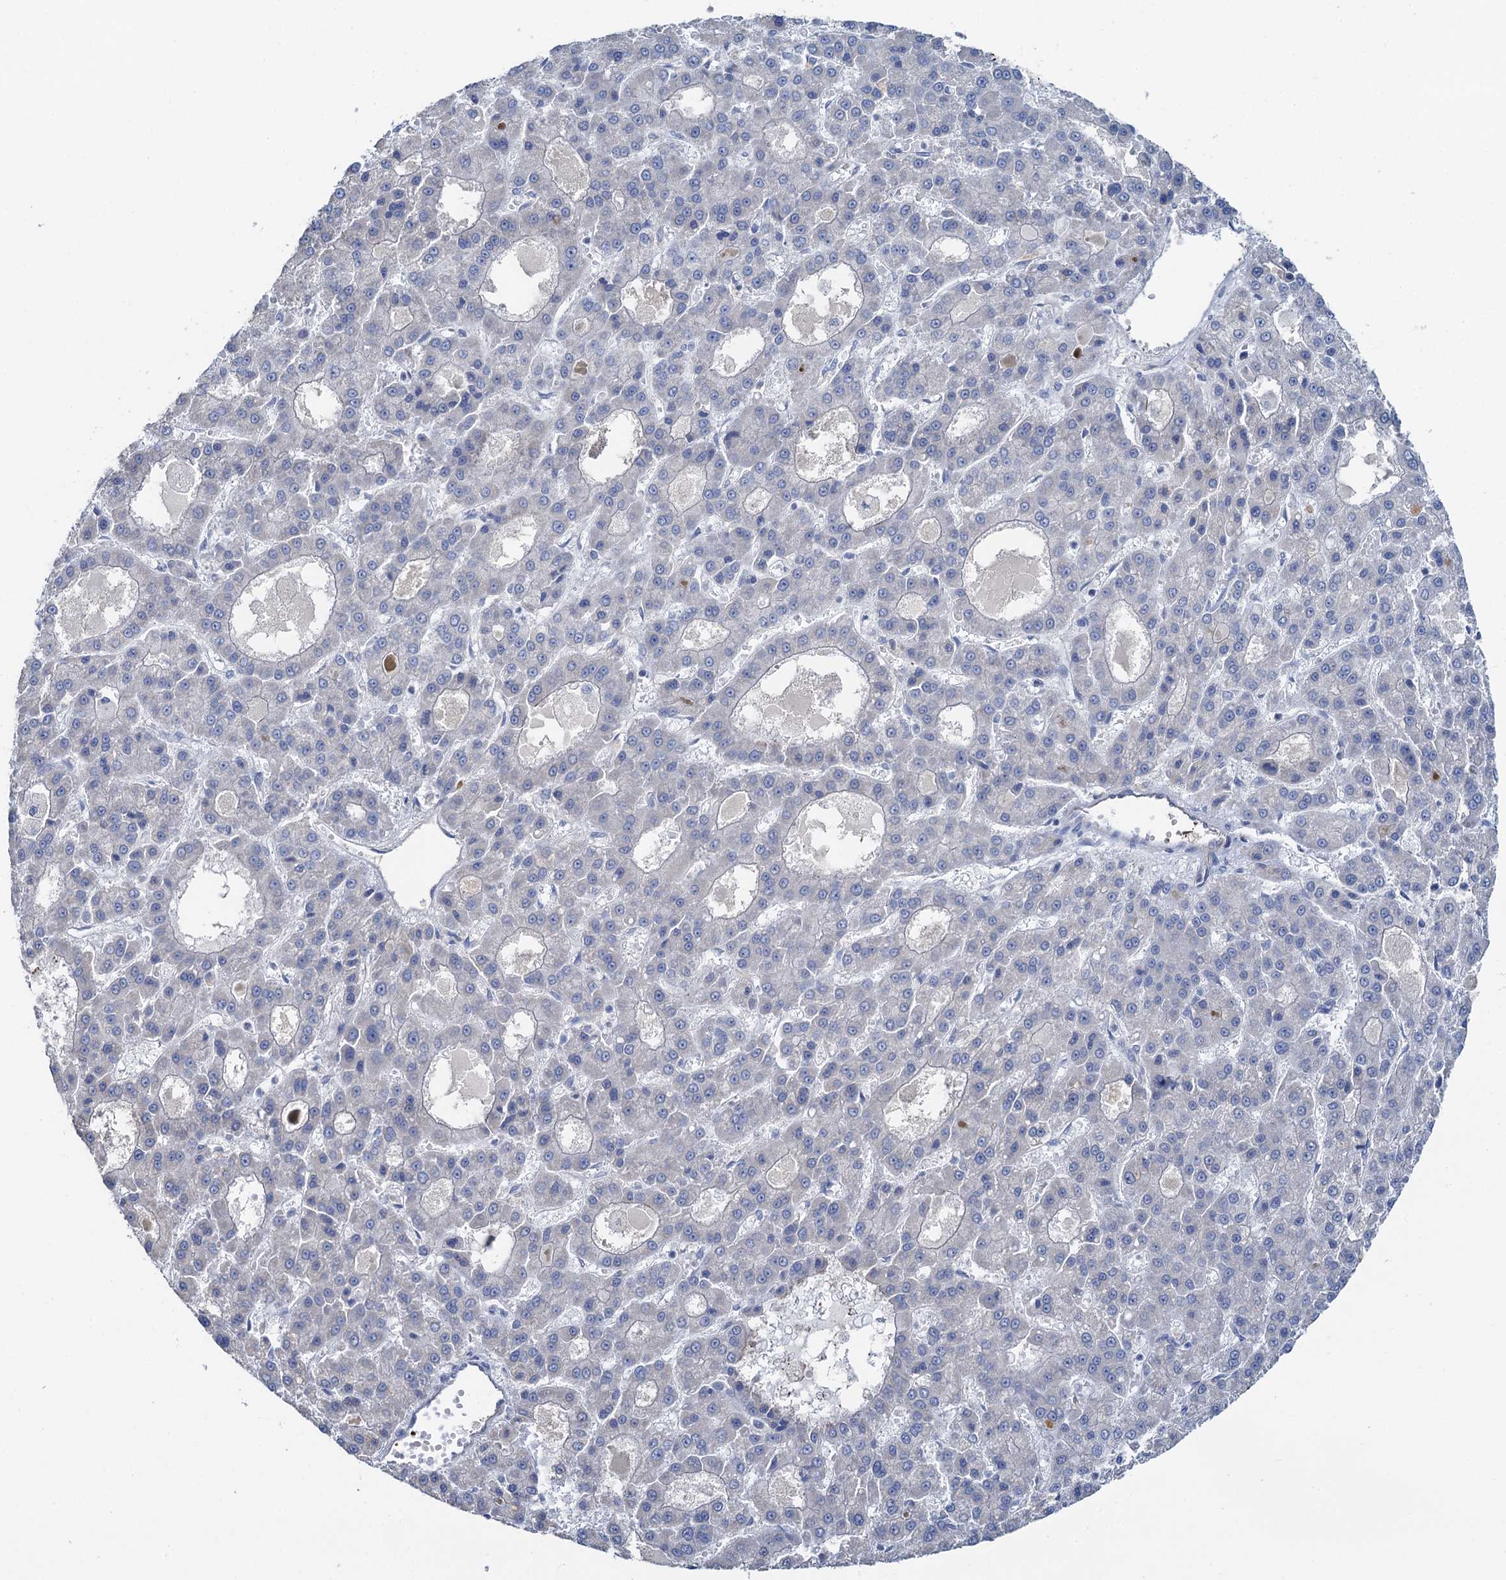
{"staining": {"intensity": "negative", "quantity": "none", "location": "none"}, "tissue": "liver cancer", "cell_type": "Tumor cells", "image_type": "cancer", "snomed": [{"axis": "morphology", "description": "Carcinoma, Hepatocellular, NOS"}, {"axis": "topography", "description": "Liver"}], "caption": "This is an IHC micrograph of human liver cancer (hepatocellular carcinoma). There is no staining in tumor cells.", "gene": "PLLP", "patient": {"sex": "male", "age": 70}}